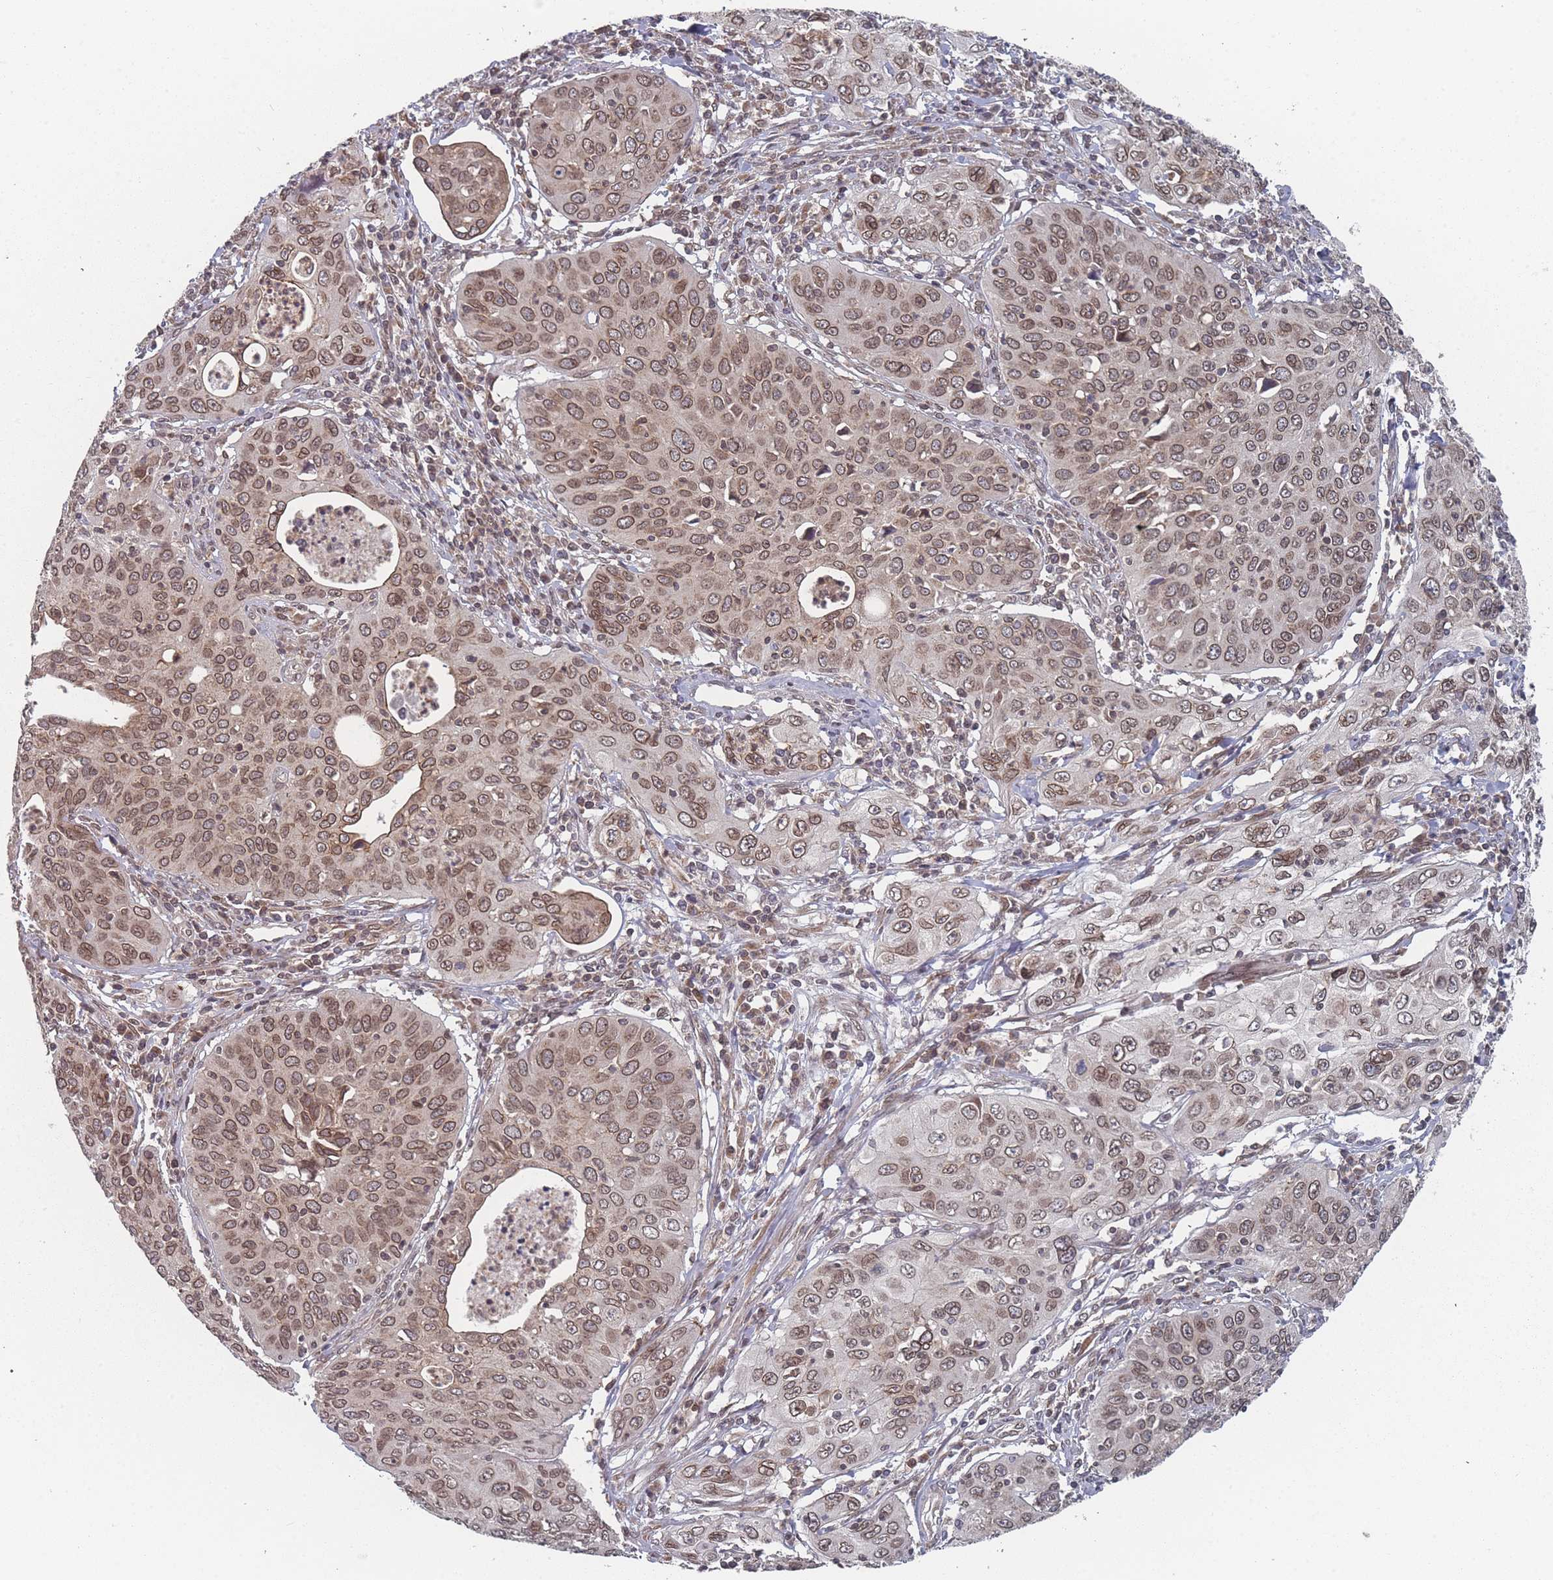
{"staining": {"intensity": "moderate", "quantity": ">75%", "location": "cytoplasmic/membranous,nuclear"}, "tissue": "cervical cancer", "cell_type": "Tumor cells", "image_type": "cancer", "snomed": [{"axis": "morphology", "description": "Squamous cell carcinoma, NOS"}, {"axis": "topography", "description": "Cervix"}], "caption": "Cervical cancer (squamous cell carcinoma) was stained to show a protein in brown. There is medium levels of moderate cytoplasmic/membranous and nuclear staining in approximately >75% of tumor cells.", "gene": "TBC1D25", "patient": {"sex": "female", "age": 36}}